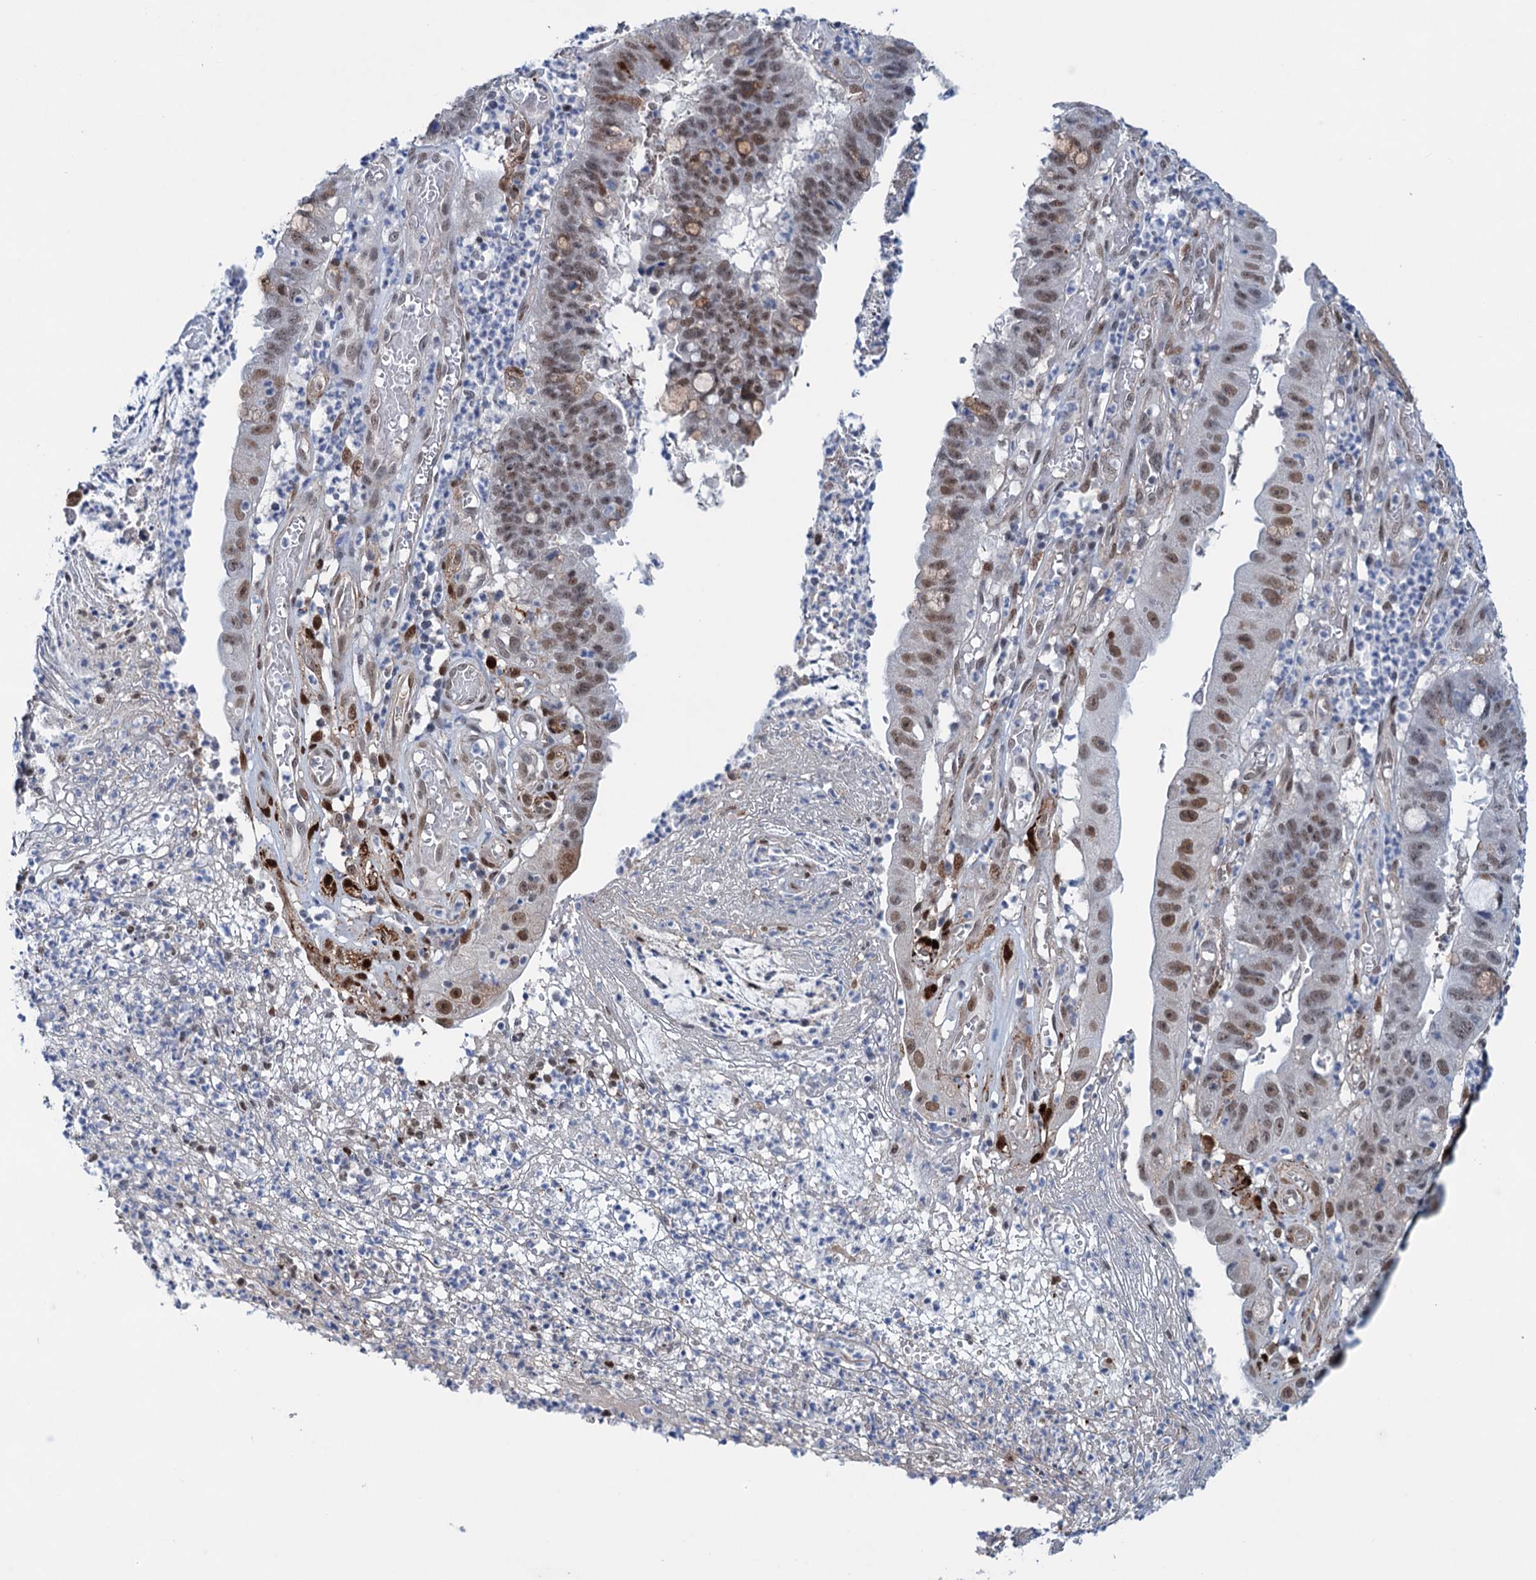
{"staining": {"intensity": "moderate", "quantity": "25%-75%", "location": "nuclear"}, "tissue": "stomach cancer", "cell_type": "Tumor cells", "image_type": "cancer", "snomed": [{"axis": "morphology", "description": "Adenocarcinoma, NOS"}, {"axis": "topography", "description": "Stomach"}], "caption": "This is a micrograph of IHC staining of stomach cancer, which shows moderate expression in the nuclear of tumor cells.", "gene": "FAM53A", "patient": {"sex": "male", "age": 59}}